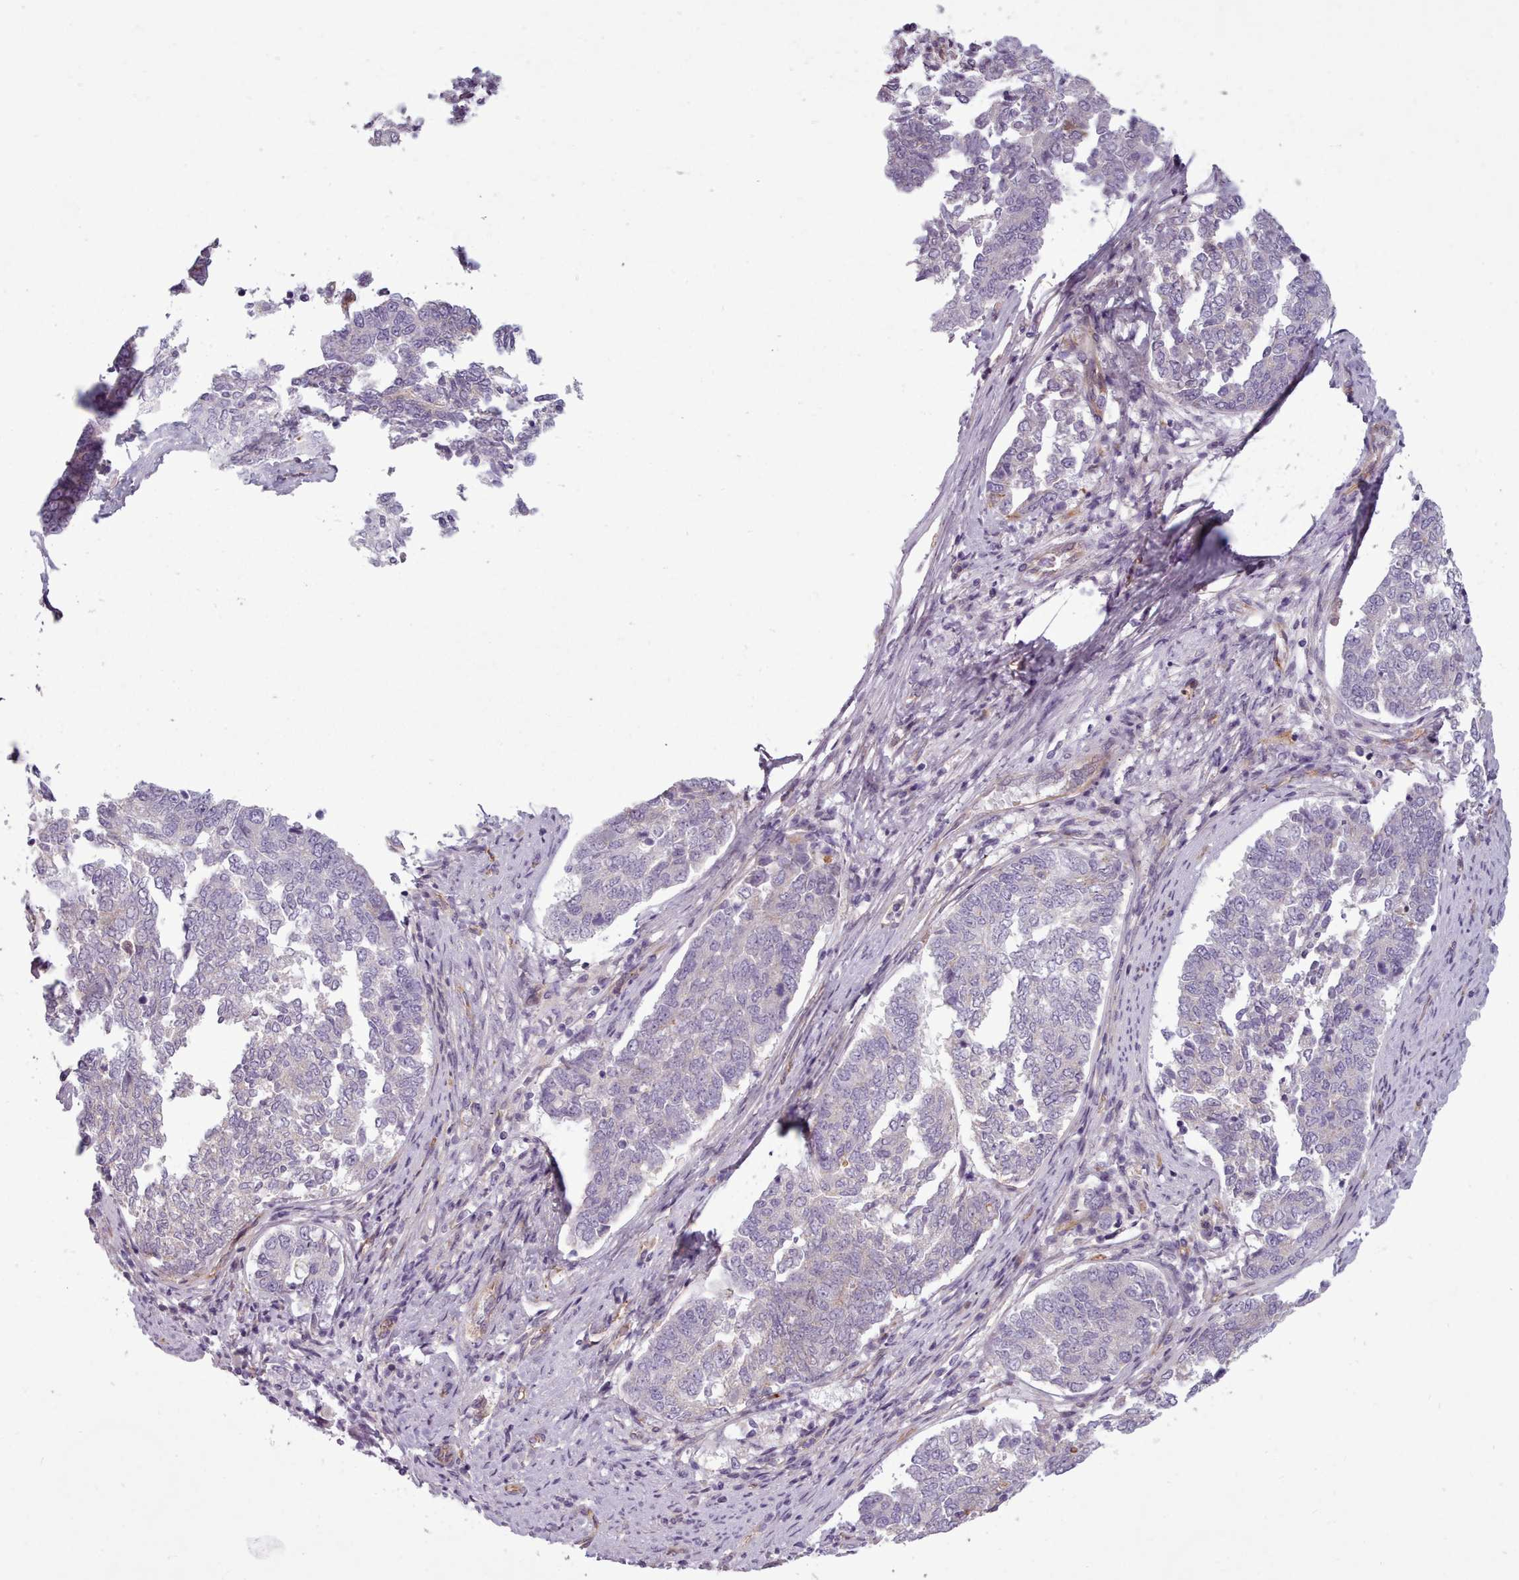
{"staining": {"intensity": "negative", "quantity": "none", "location": "none"}, "tissue": "endometrial cancer", "cell_type": "Tumor cells", "image_type": "cancer", "snomed": [{"axis": "morphology", "description": "Adenocarcinoma, NOS"}, {"axis": "topography", "description": "Endometrium"}], "caption": "High magnification brightfield microscopy of adenocarcinoma (endometrial) stained with DAB (brown) and counterstained with hematoxylin (blue): tumor cells show no significant expression.", "gene": "PLD4", "patient": {"sex": "female", "age": 80}}